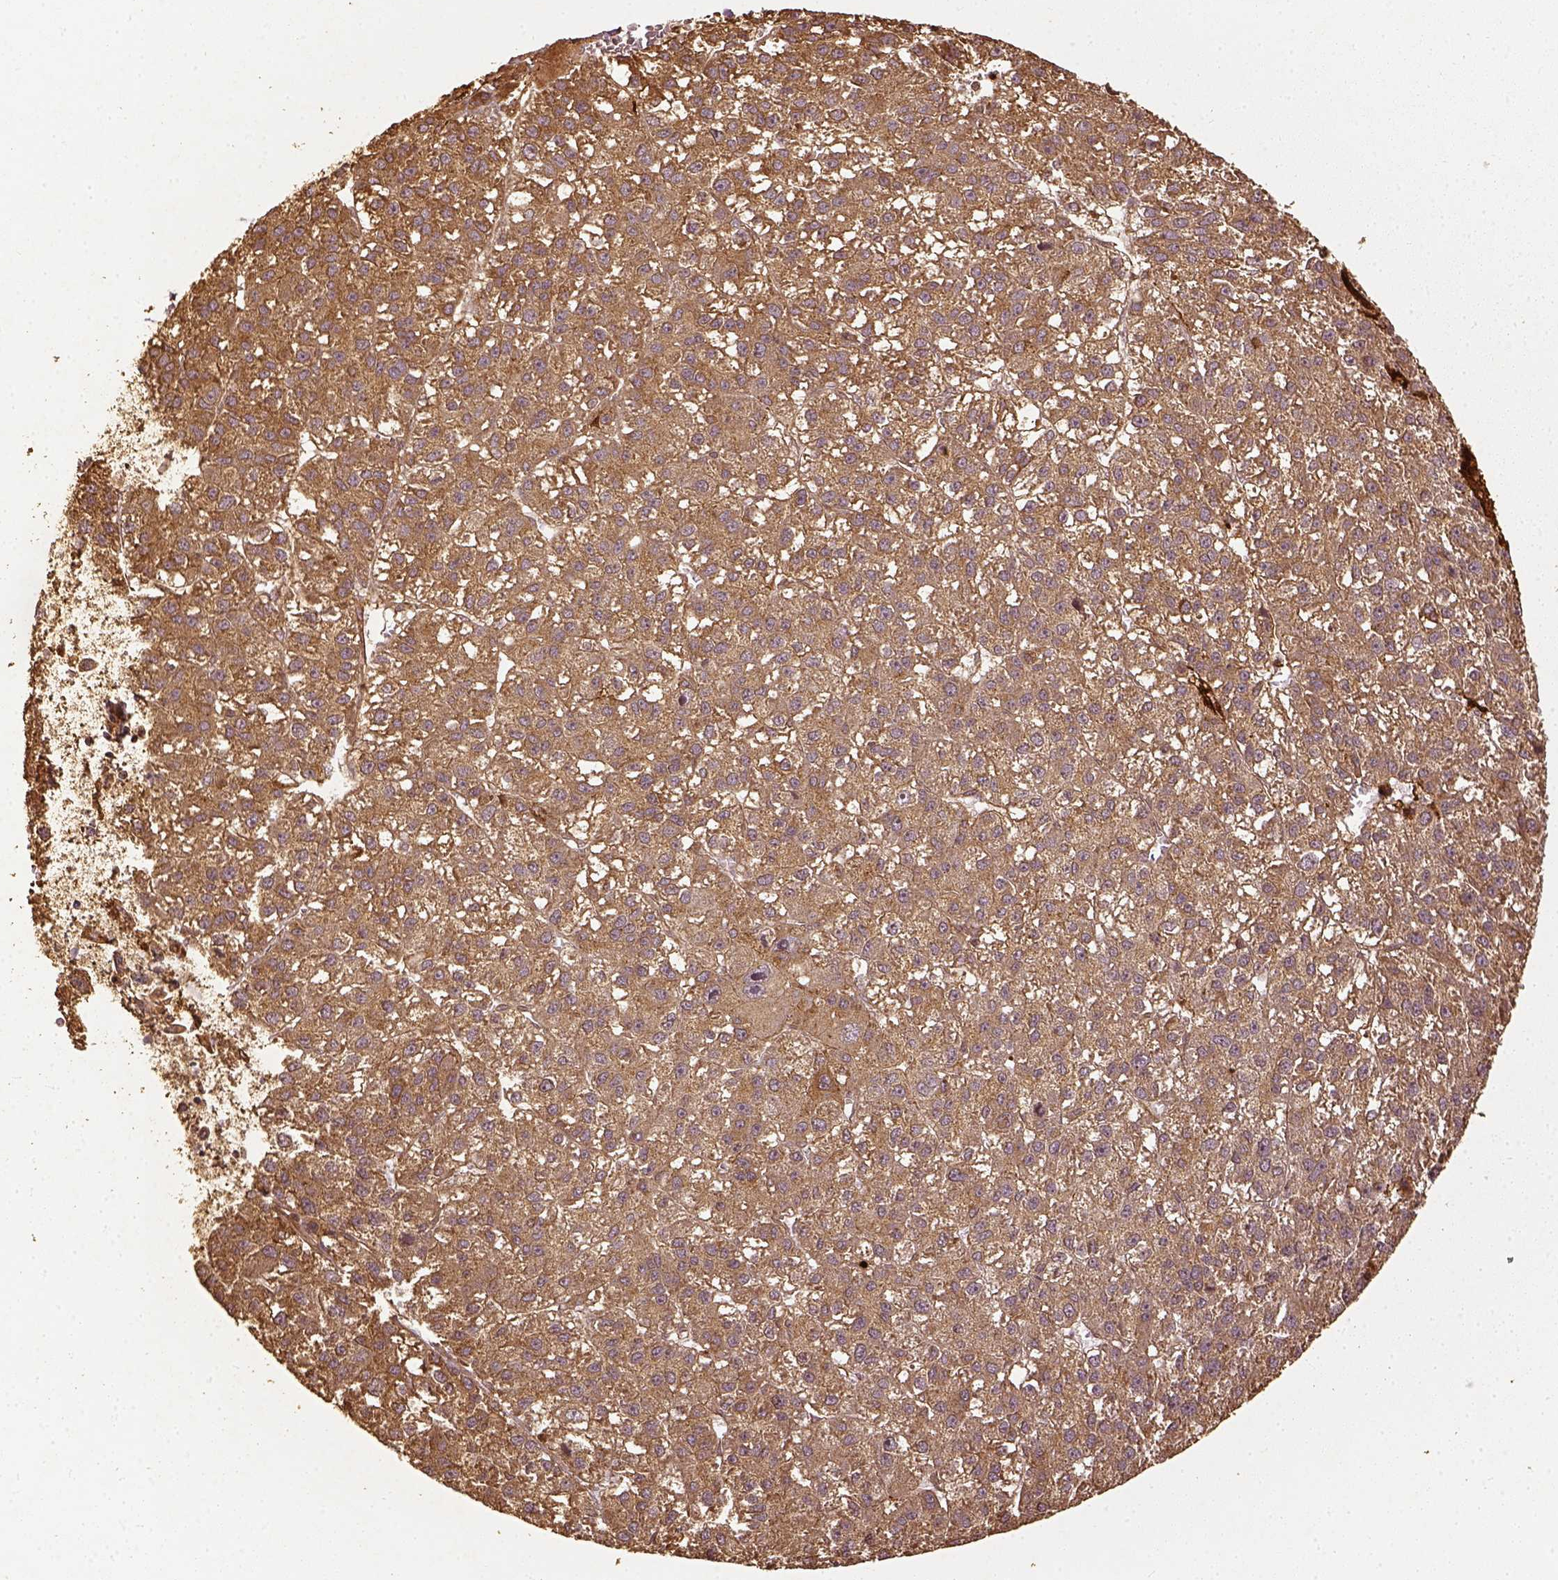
{"staining": {"intensity": "moderate", "quantity": ">75%", "location": "cytoplasmic/membranous"}, "tissue": "liver cancer", "cell_type": "Tumor cells", "image_type": "cancer", "snomed": [{"axis": "morphology", "description": "Carcinoma, Hepatocellular, NOS"}, {"axis": "topography", "description": "Liver"}], "caption": "The photomicrograph demonstrates staining of liver cancer, revealing moderate cytoplasmic/membranous protein positivity (brown color) within tumor cells.", "gene": "VEGFA", "patient": {"sex": "female", "age": 70}}